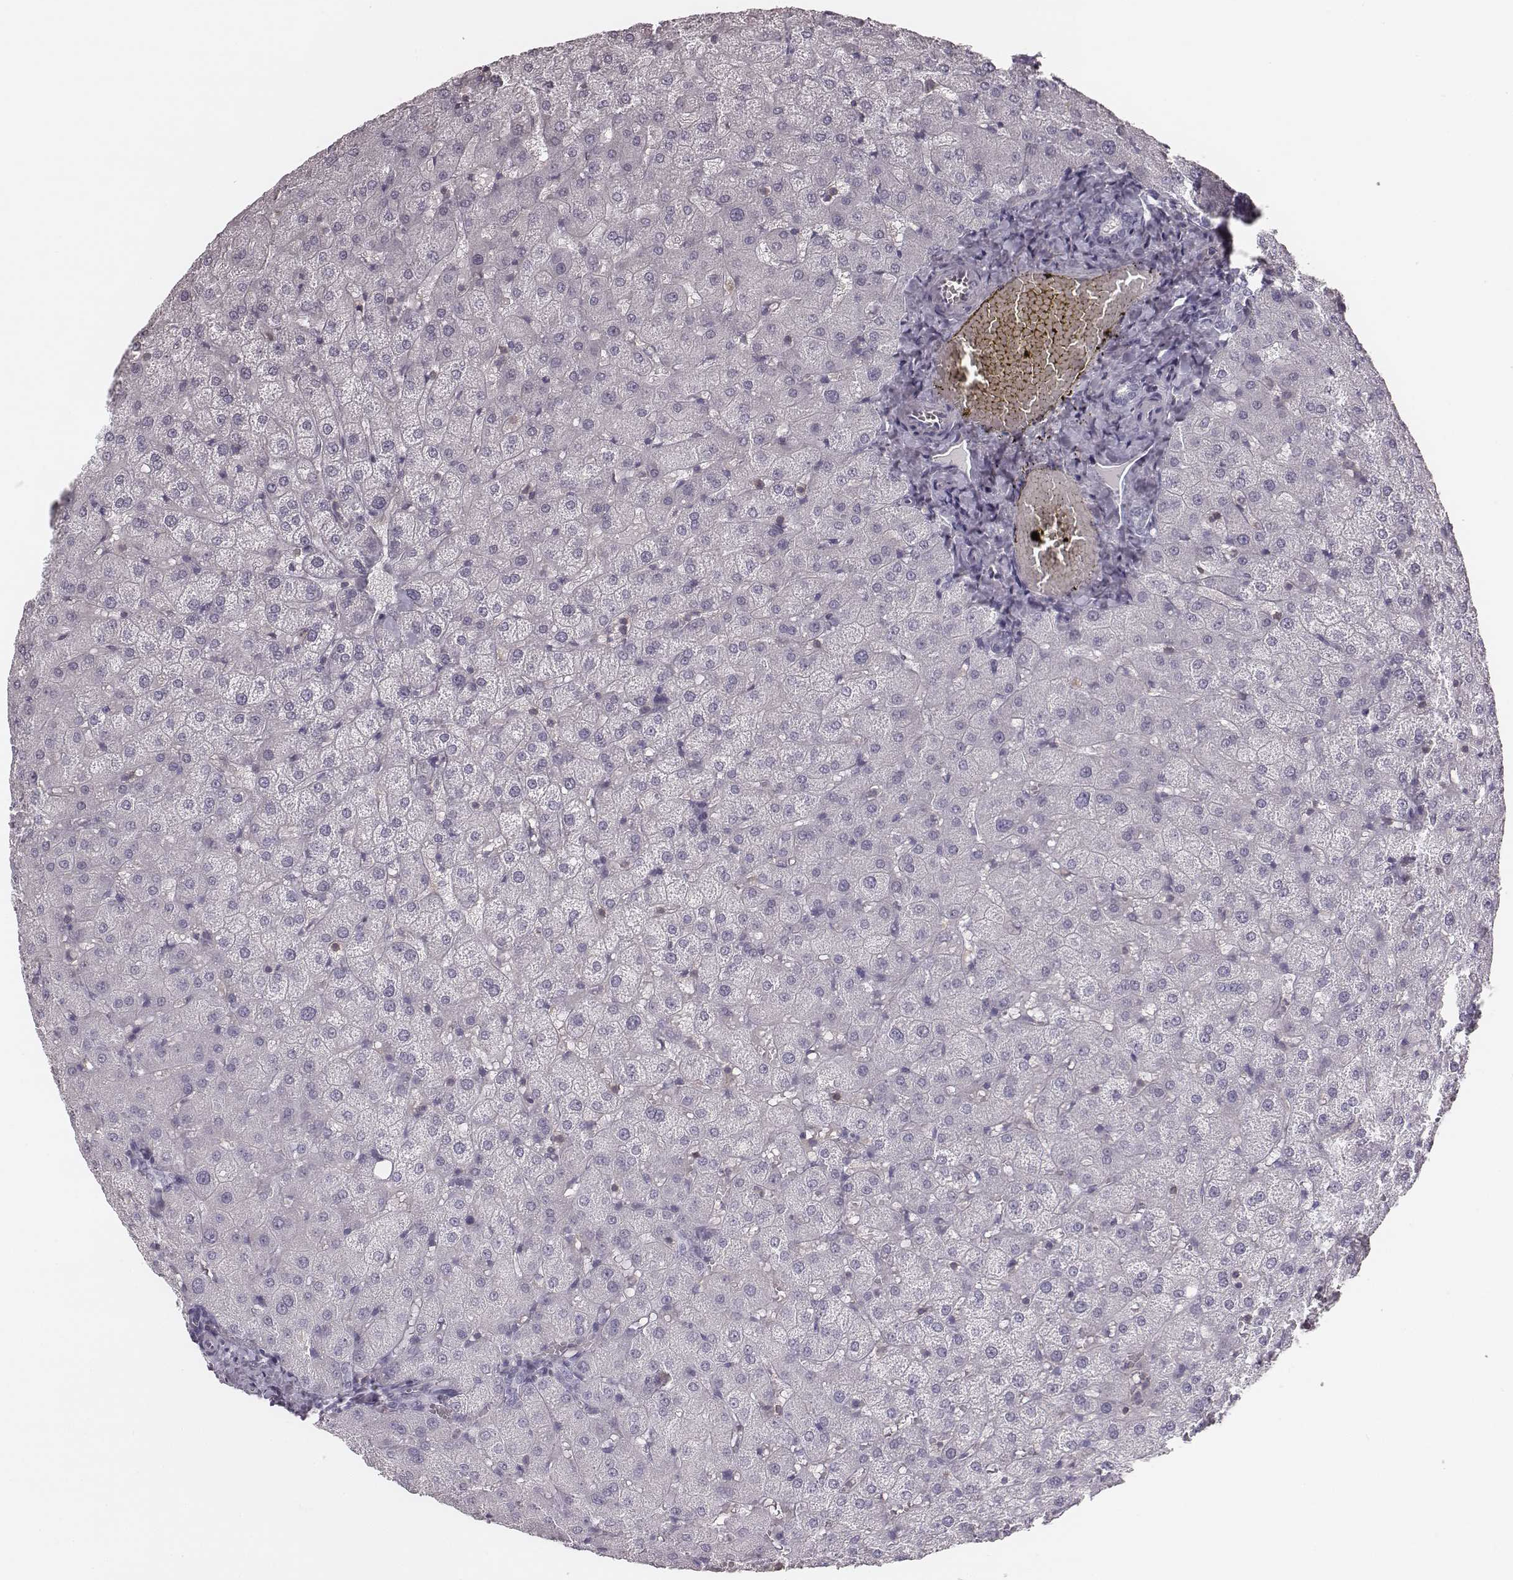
{"staining": {"intensity": "negative", "quantity": "none", "location": "none"}, "tissue": "liver", "cell_type": "Cholangiocytes", "image_type": "normal", "snomed": [{"axis": "morphology", "description": "Normal tissue, NOS"}, {"axis": "topography", "description": "Liver"}], "caption": "IHC photomicrograph of normal liver: liver stained with DAB (3,3'-diaminobenzidine) demonstrates no significant protein positivity in cholangiocytes. (DAB IHC visualized using brightfield microscopy, high magnification).", "gene": "ENSG00000285837", "patient": {"sex": "female", "age": 50}}